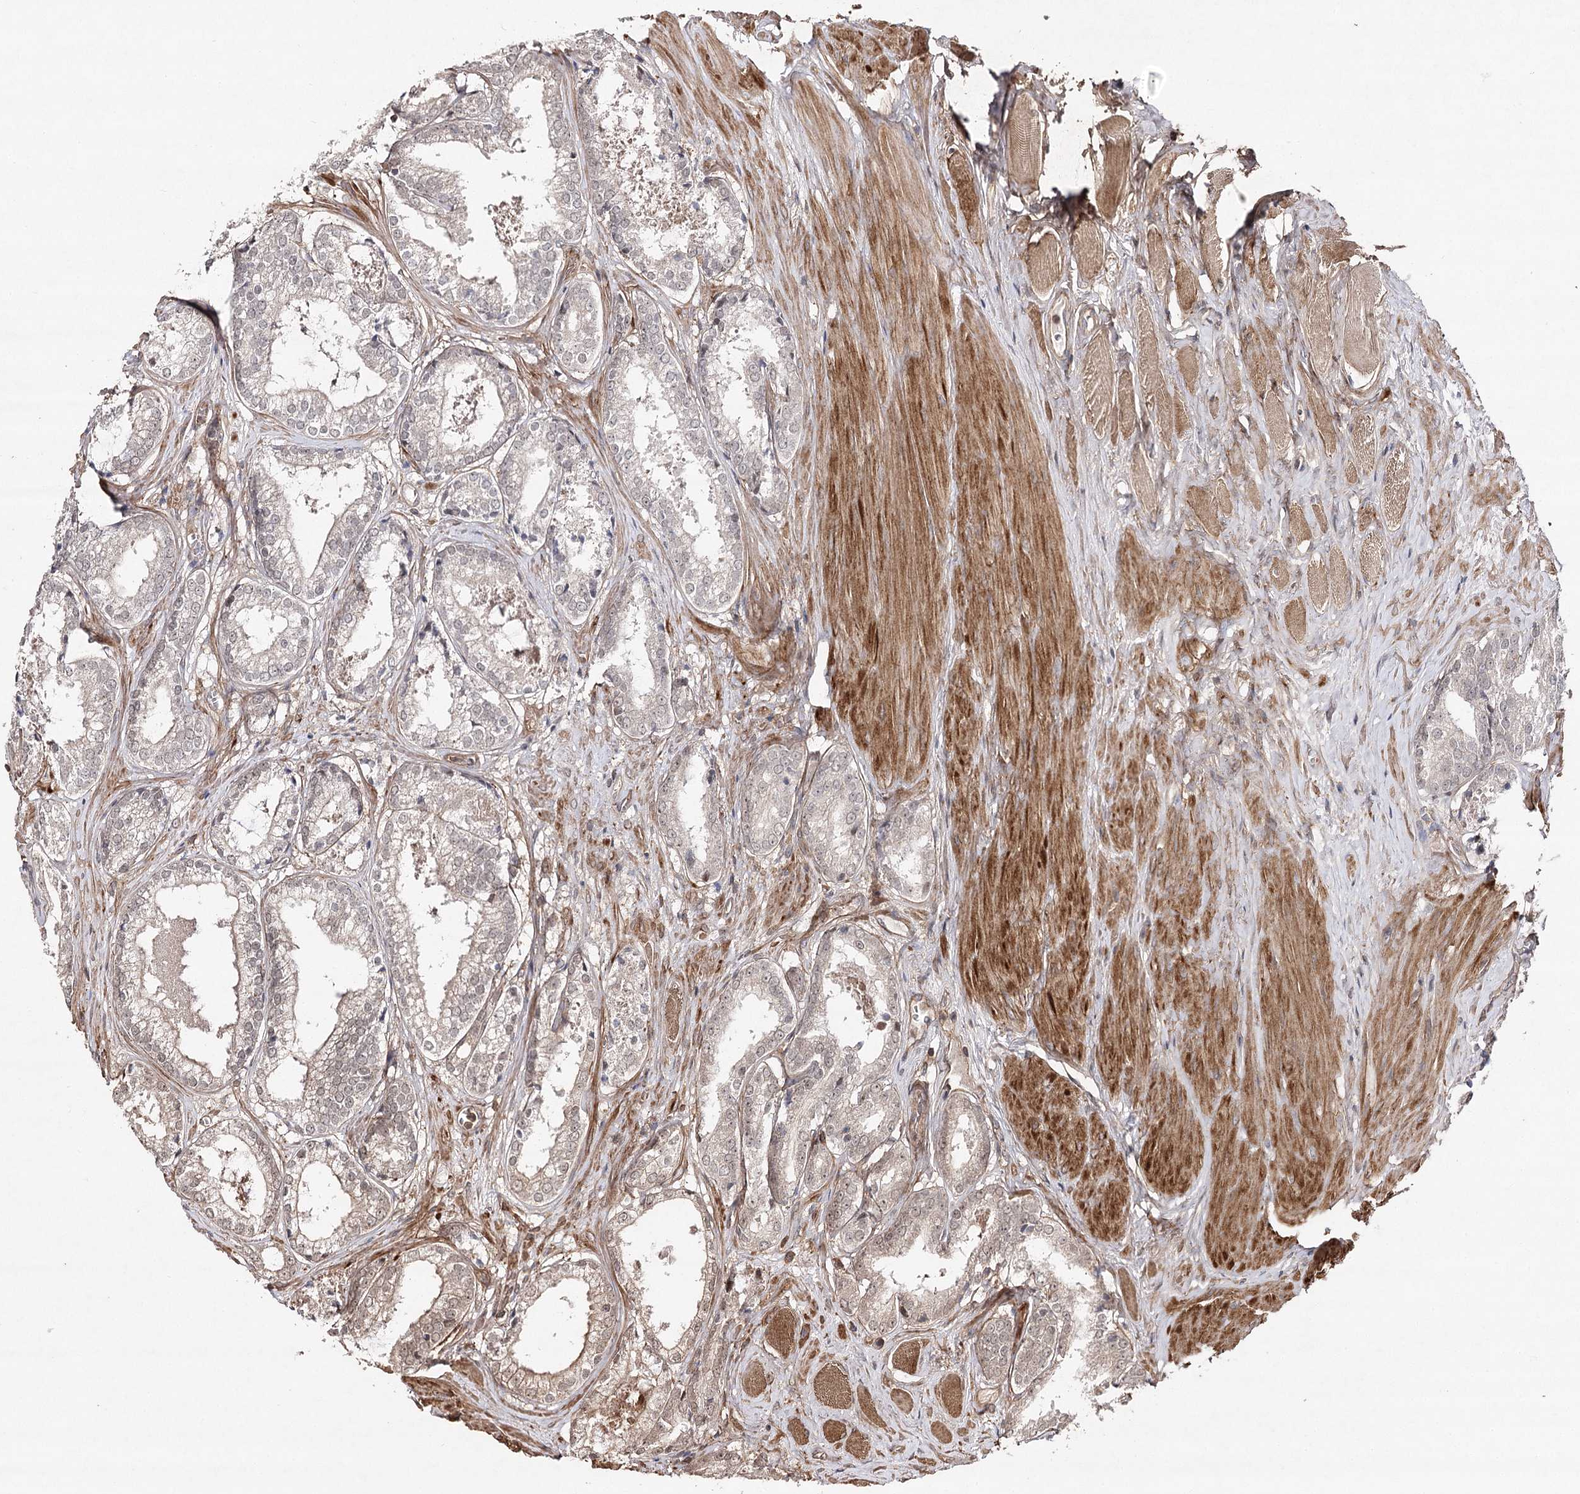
{"staining": {"intensity": "weak", "quantity": "<25%", "location": "cytoplasmic/membranous"}, "tissue": "prostate cancer", "cell_type": "Tumor cells", "image_type": "cancer", "snomed": [{"axis": "morphology", "description": "Adenocarcinoma, Low grade"}, {"axis": "topography", "description": "Prostate"}], "caption": "Low-grade adenocarcinoma (prostate) stained for a protein using IHC reveals no positivity tumor cells.", "gene": "OBSL1", "patient": {"sex": "male", "age": 64}}